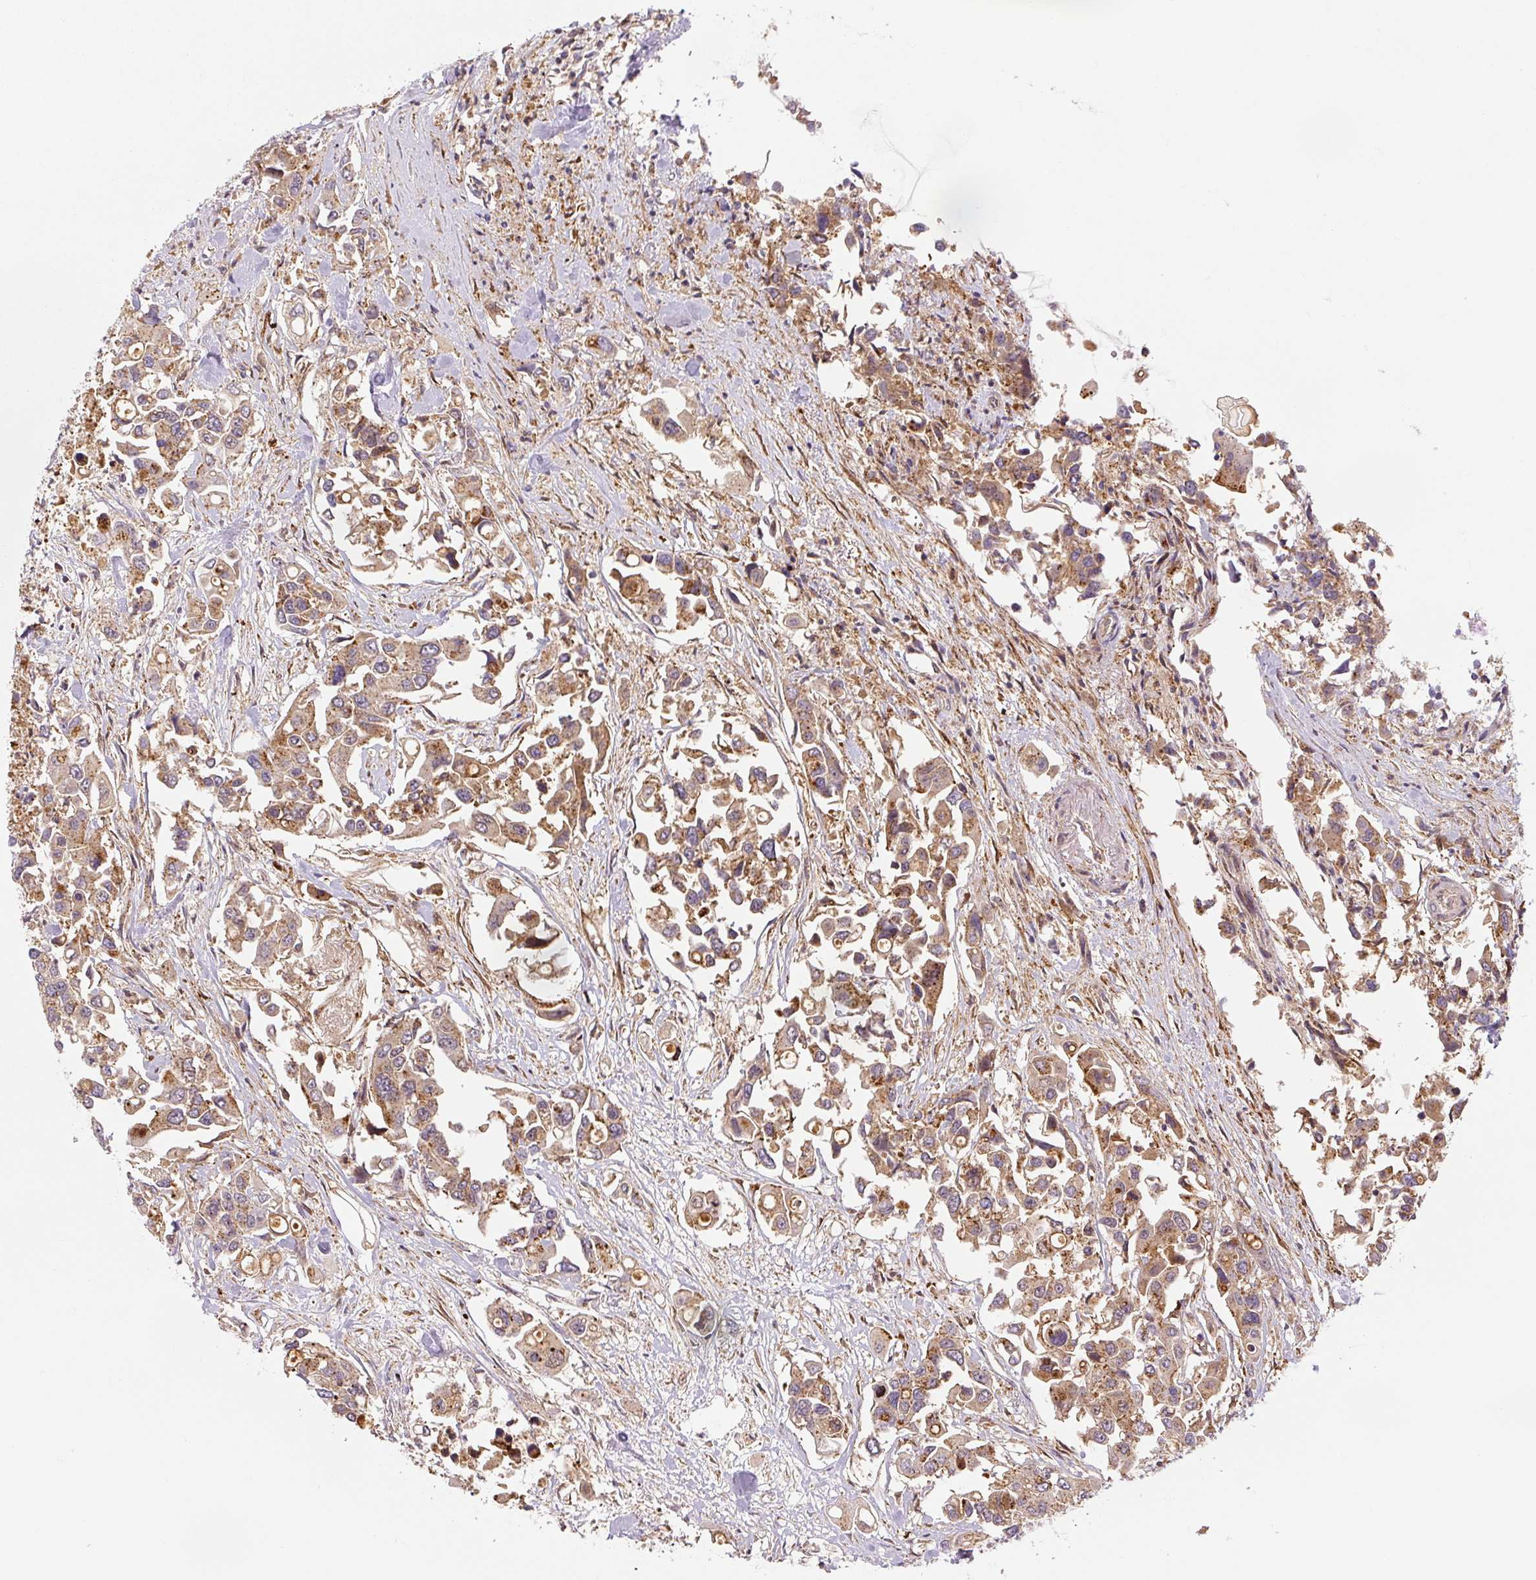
{"staining": {"intensity": "moderate", "quantity": ">75%", "location": "cytoplasmic/membranous"}, "tissue": "colorectal cancer", "cell_type": "Tumor cells", "image_type": "cancer", "snomed": [{"axis": "morphology", "description": "Adenocarcinoma, NOS"}, {"axis": "topography", "description": "Colon"}], "caption": "A brown stain labels moderate cytoplasmic/membranous expression of a protein in colorectal cancer tumor cells.", "gene": "ZSWIM7", "patient": {"sex": "male", "age": 77}}